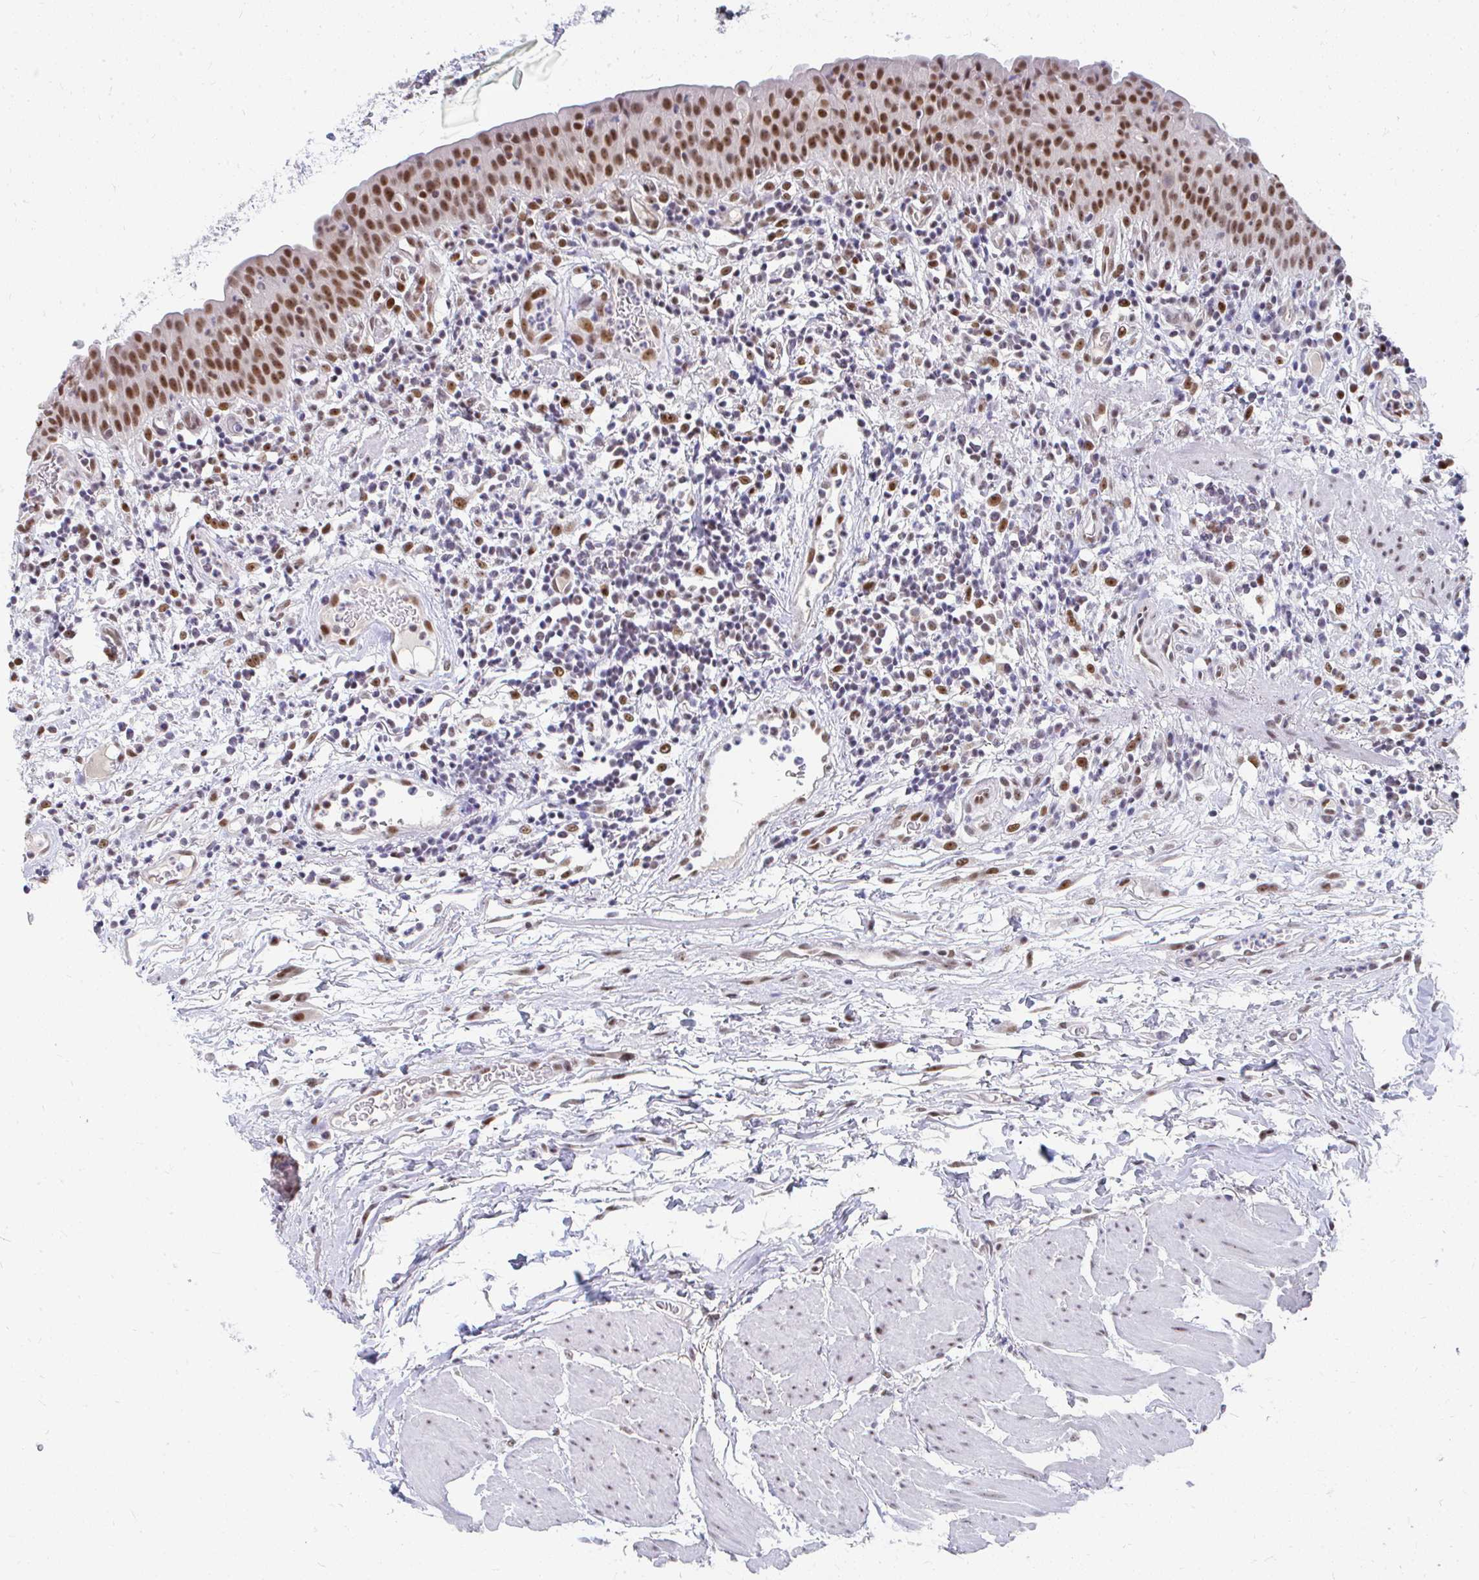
{"staining": {"intensity": "moderate", "quantity": ">75%", "location": "nuclear"}, "tissue": "urinary bladder", "cell_type": "Urothelial cells", "image_type": "normal", "snomed": [{"axis": "morphology", "description": "Normal tissue, NOS"}, {"axis": "morphology", "description": "Inflammation, NOS"}, {"axis": "topography", "description": "Urinary bladder"}], "caption": "Urothelial cells exhibit medium levels of moderate nuclear staining in about >75% of cells in unremarkable human urinary bladder. (Stains: DAB (3,3'-diaminobenzidine) in brown, nuclei in blue, Microscopy: brightfield microscopy at high magnification).", "gene": "GTF2H1", "patient": {"sex": "male", "age": 57}}